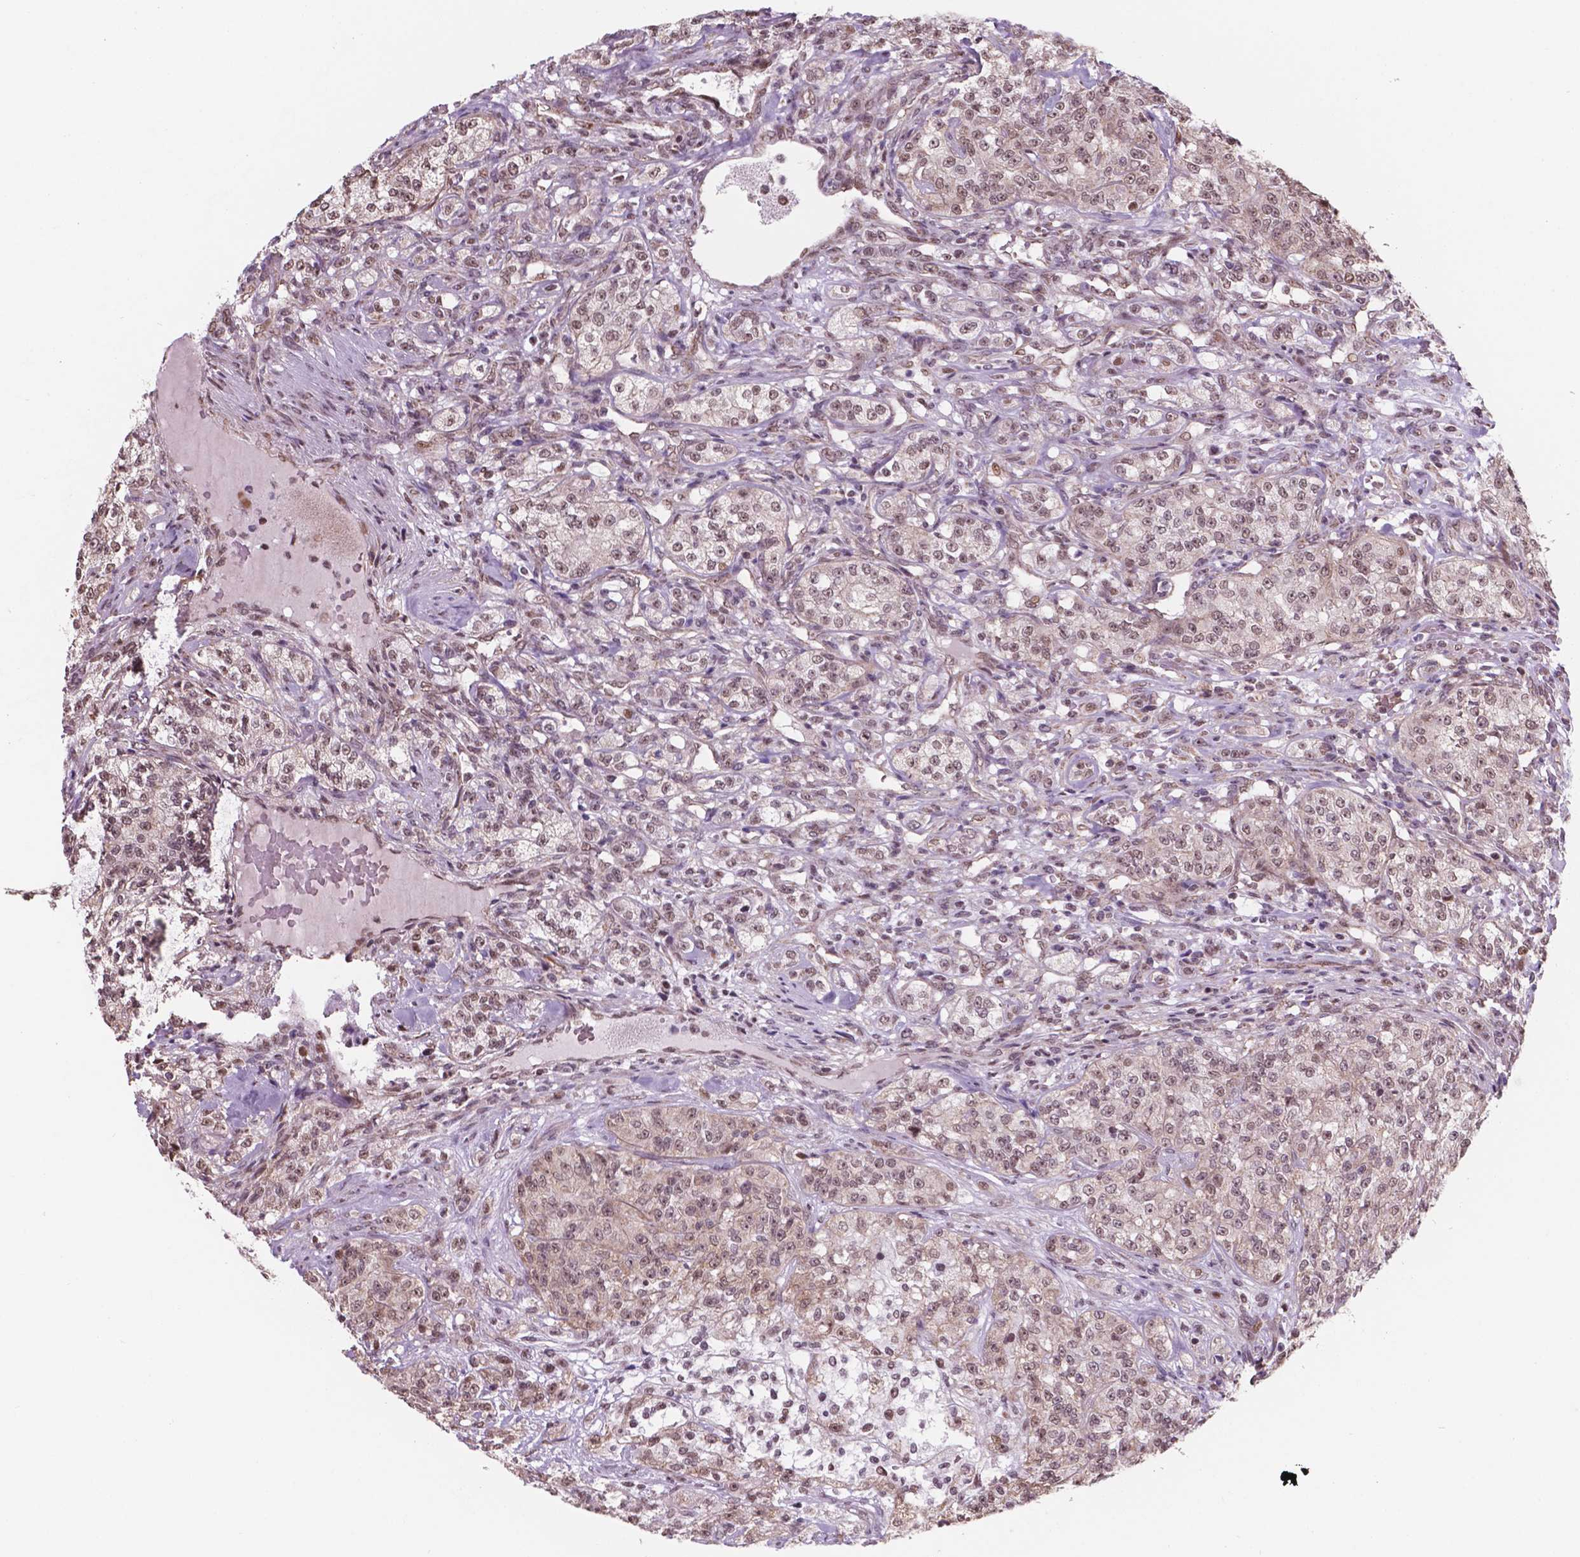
{"staining": {"intensity": "weak", "quantity": ">75%", "location": "cytoplasmic/membranous,nuclear"}, "tissue": "renal cancer", "cell_type": "Tumor cells", "image_type": "cancer", "snomed": [{"axis": "morphology", "description": "Adenocarcinoma, NOS"}, {"axis": "topography", "description": "Kidney"}], "caption": "Brown immunohistochemical staining in human renal cancer (adenocarcinoma) demonstrates weak cytoplasmic/membranous and nuclear positivity in approximately >75% of tumor cells. The protein is stained brown, and the nuclei are stained in blue (DAB (3,3'-diaminobenzidine) IHC with brightfield microscopy, high magnification).", "gene": "NDUFA10", "patient": {"sex": "female", "age": 63}}